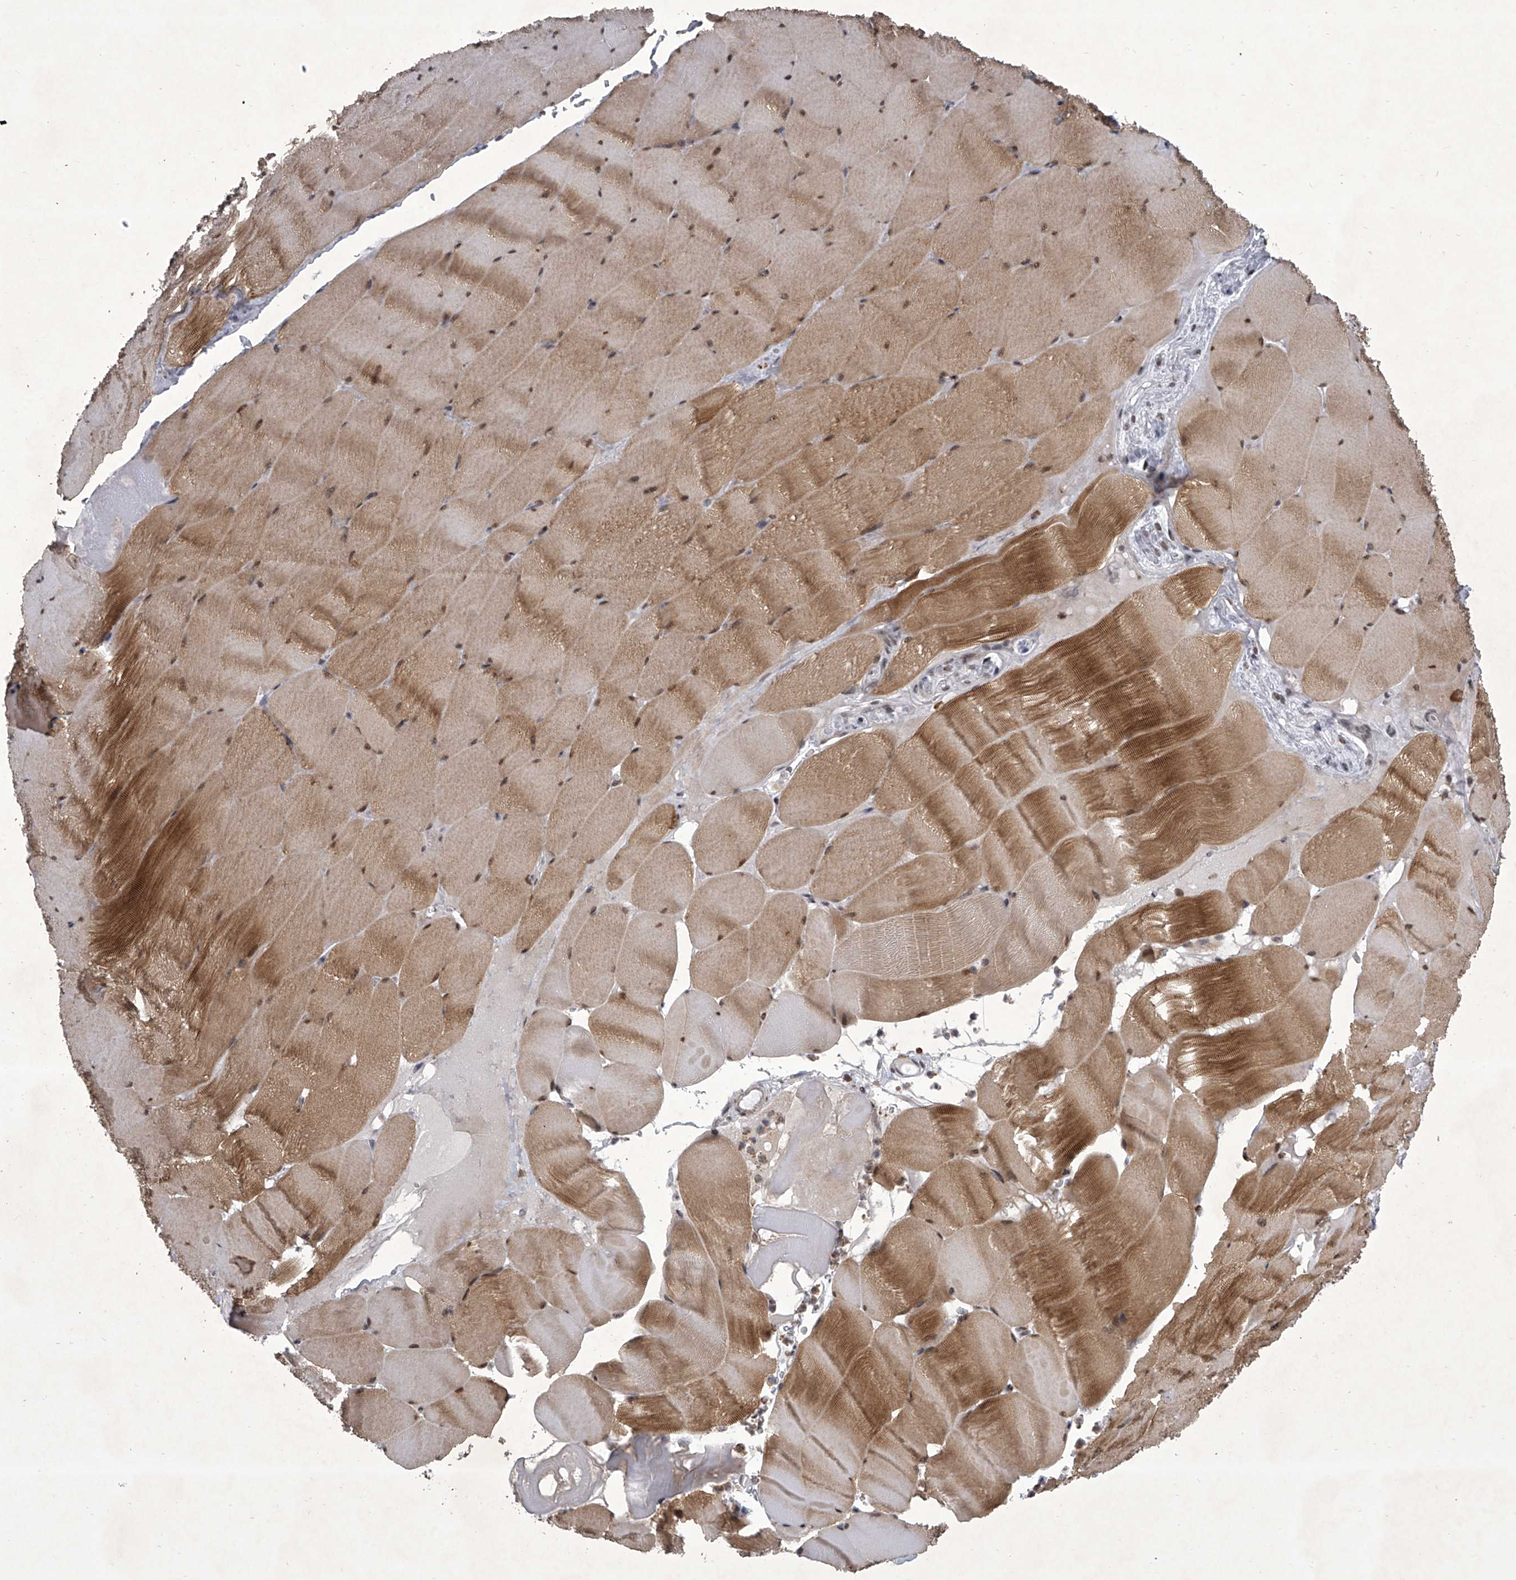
{"staining": {"intensity": "moderate", "quantity": "25%-75%", "location": "cytoplasmic/membranous,nuclear"}, "tissue": "skeletal muscle", "cell_type": "Myocytes", "image_type": "normal", "snomed": [{"axis": "morphology", "description": "Normal tissue, NOS"}, {"axis": "topography", "description": "Skeletal muscle"}], "caption": "Immunohistochemical staining of benign human skeletal muscle reveals medium levels of moderate cytoplasmic/membranous,nuclear expression in approximately 25%-75% of myocytes.", "gene": "MLLT1", "patient": {"sex": "male", "age": 62}}